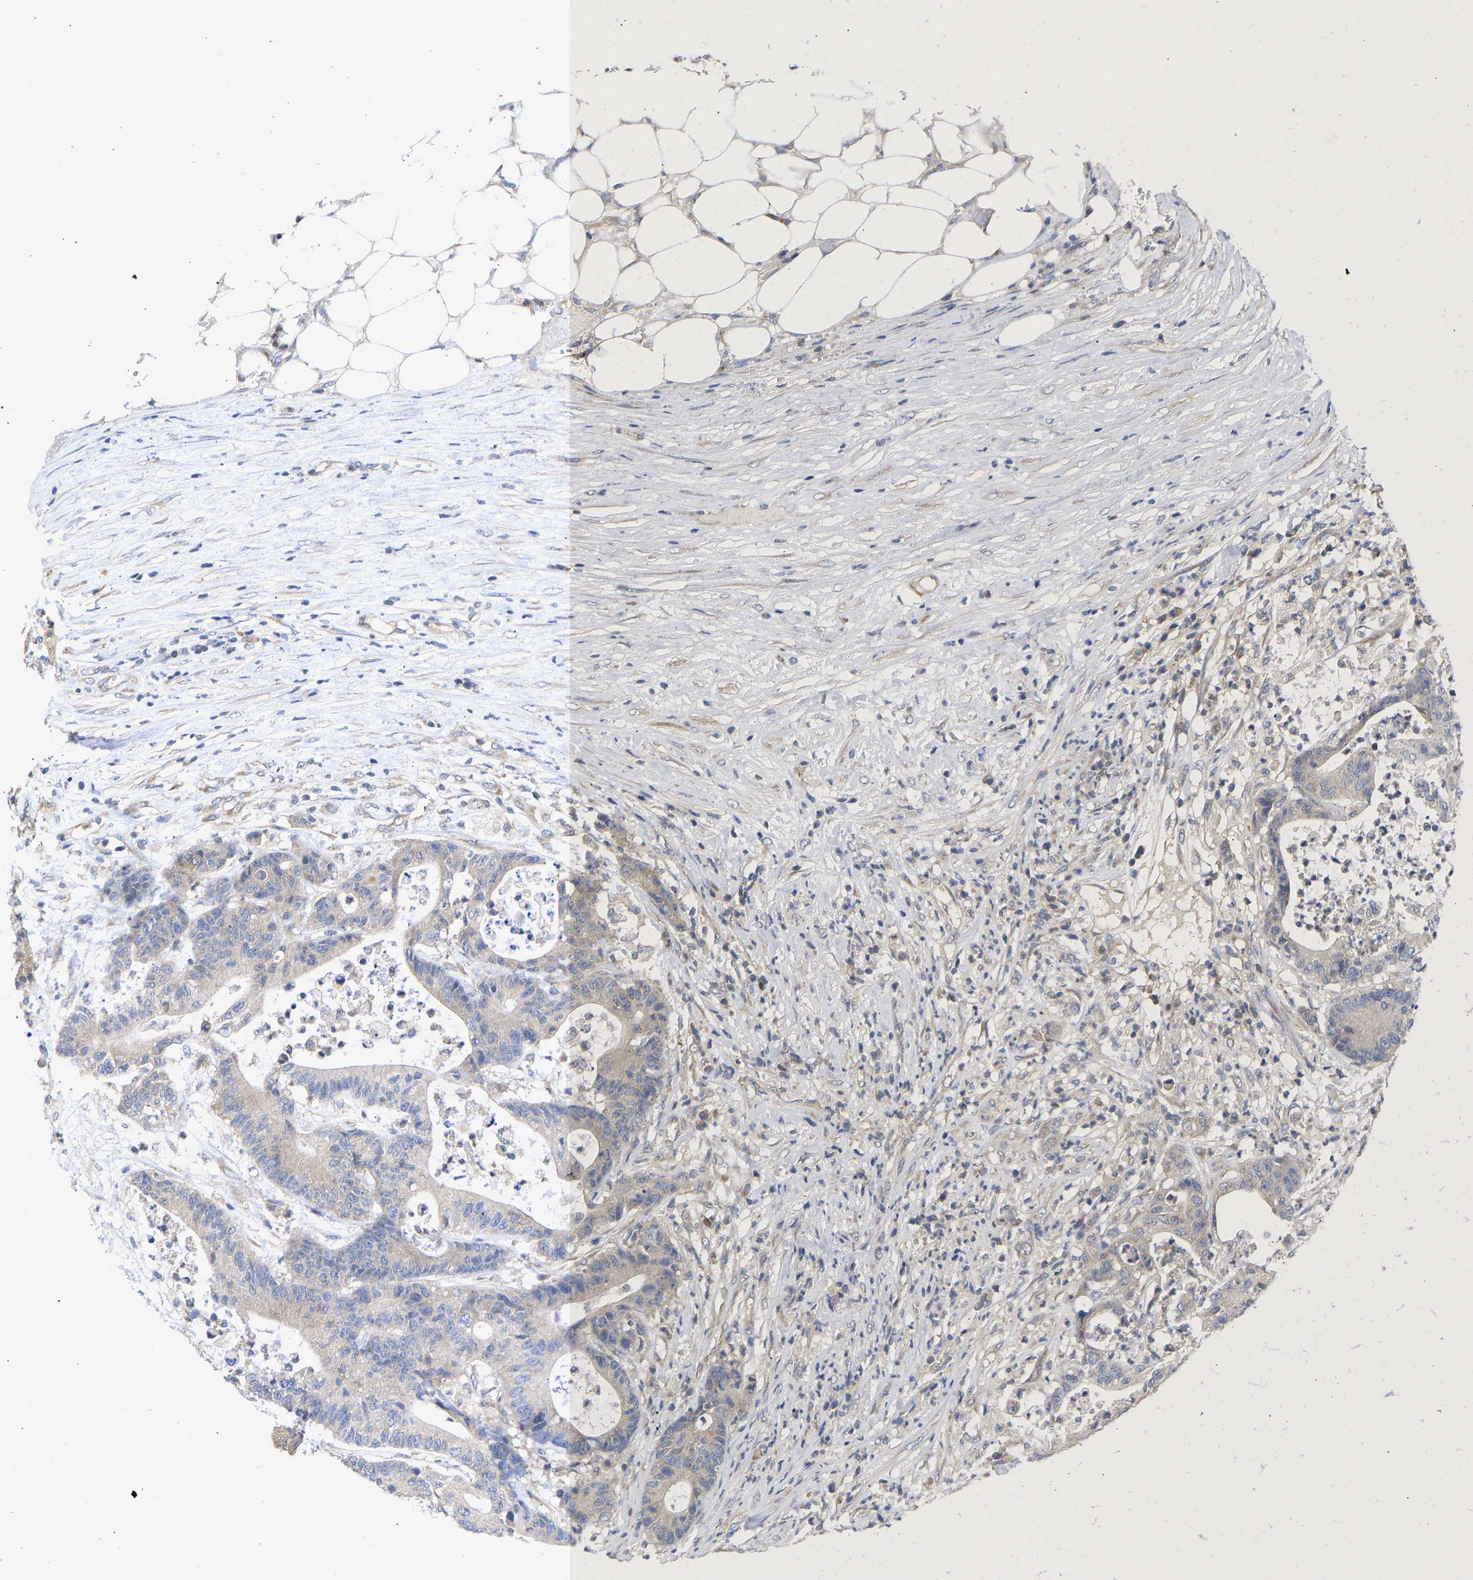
{"staining": {"intensity": "weak", "quantity": "25%-75%", "location": "cytoplasmic/membranous"}, "tissue": "colorectal cancer", "cell_type": "Tumor cells", "image_type": "cancer", "snomed": [{"axis": "morphology", "description": "Adenocarcinoma, NOS"}, {"axis": "topography", "description": "Colon"}], "caption": "DAB (3,3'-diaminobenzidine) immunohistochemical staining of colorectal adenocarcinoma demonstrates weak cytoplasmic/membranous protein expression in approximately 25%-75% of tumor cells.", "gene": "MAP2K3", "patient": {"sex": "female", "age": 84}}